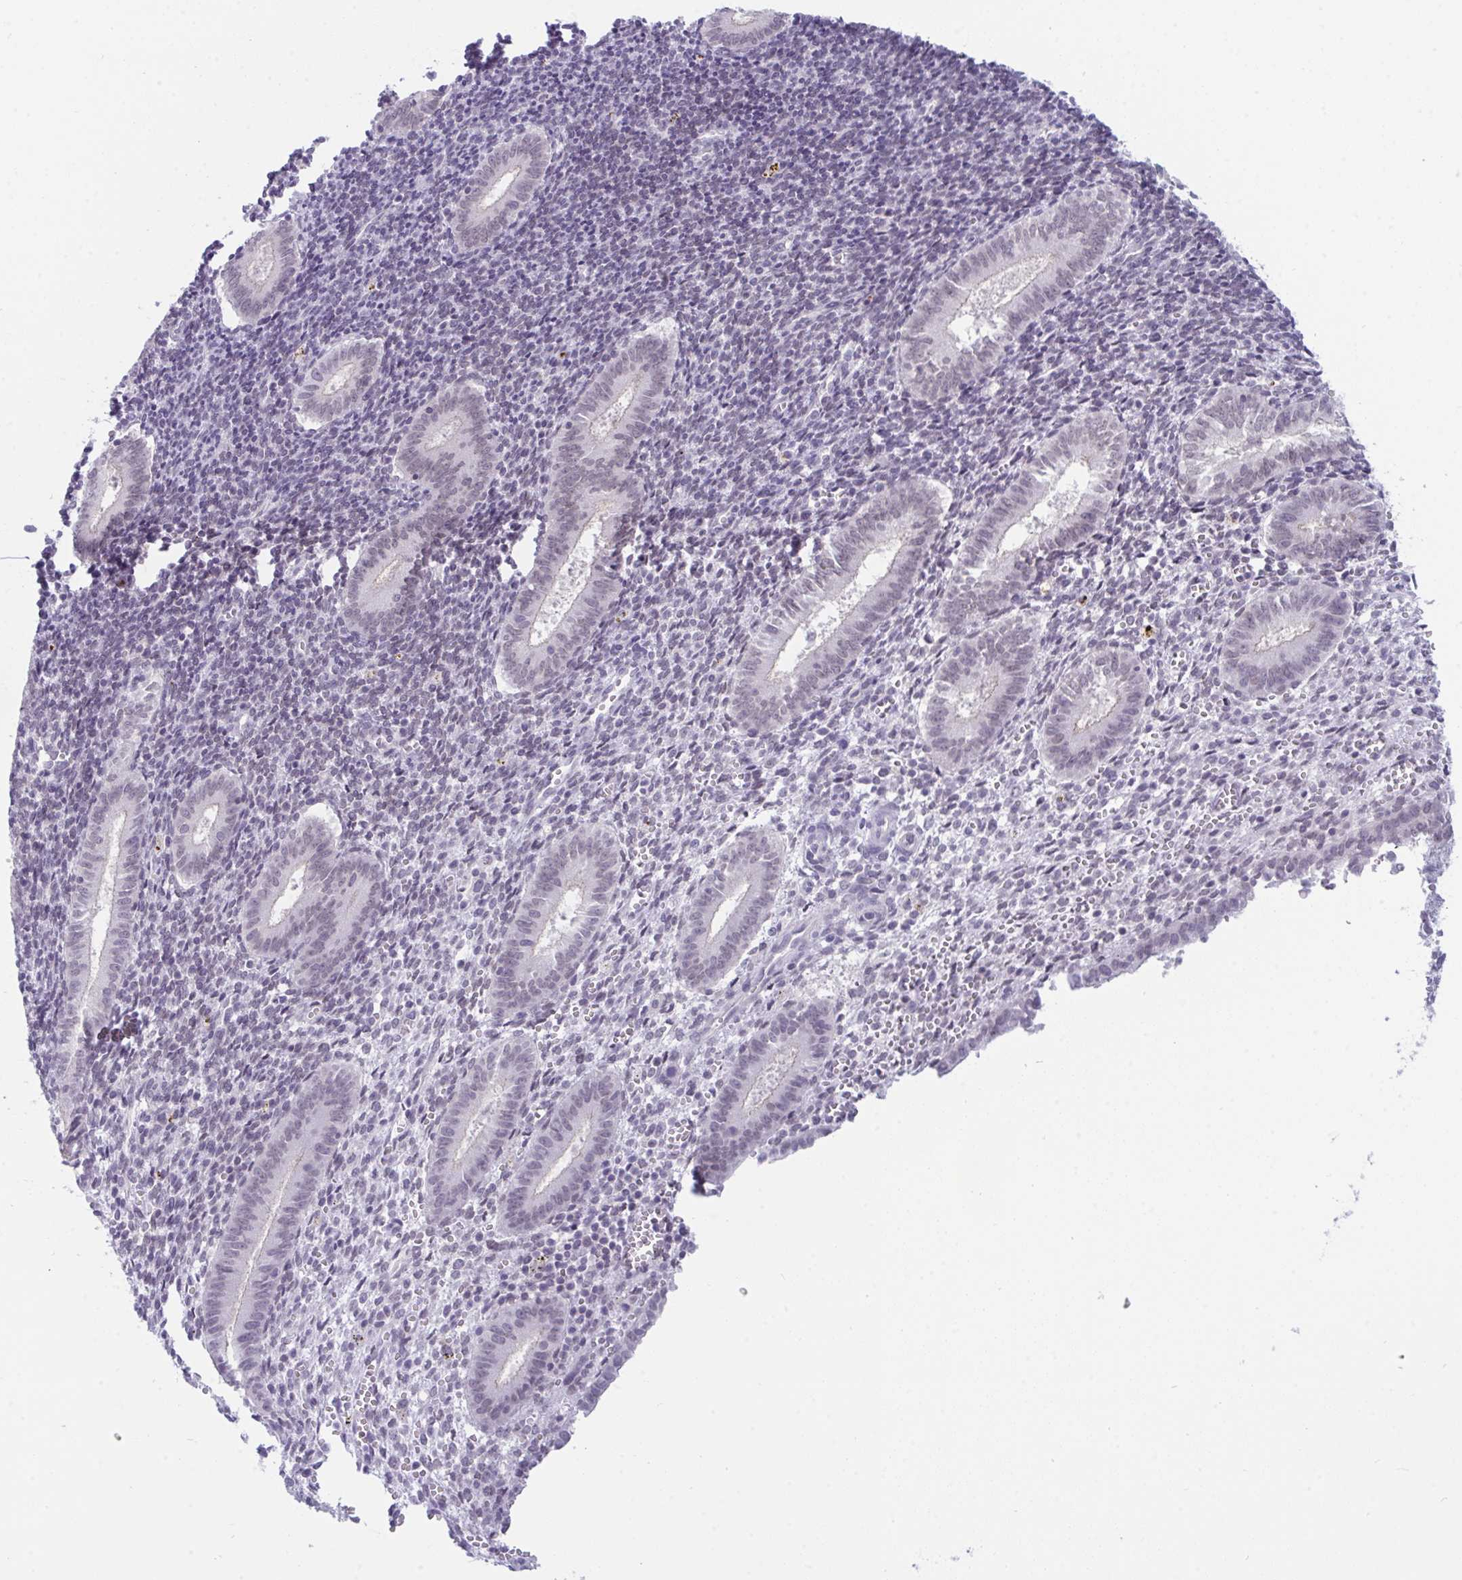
{"staining": {"intensity": "negative", "quantity": "none", "location": "none"}, "tissue": "endometrium", "cell_type": "Cells in endometrial stroma", "image_type": "normal", "snomed": [{"axis": "morphology", "description": "Normal tissue, NOS"}, {"axis": "topography", "description": "Endometrium"}], "caption": "An immunohistochemistry (IHC) image of normal endometrium is shown. There is no staining in cells in endometrial stroma of endometrium.", "gene": "BMAL2", "patient": {"sex": "female", "age": 25}}